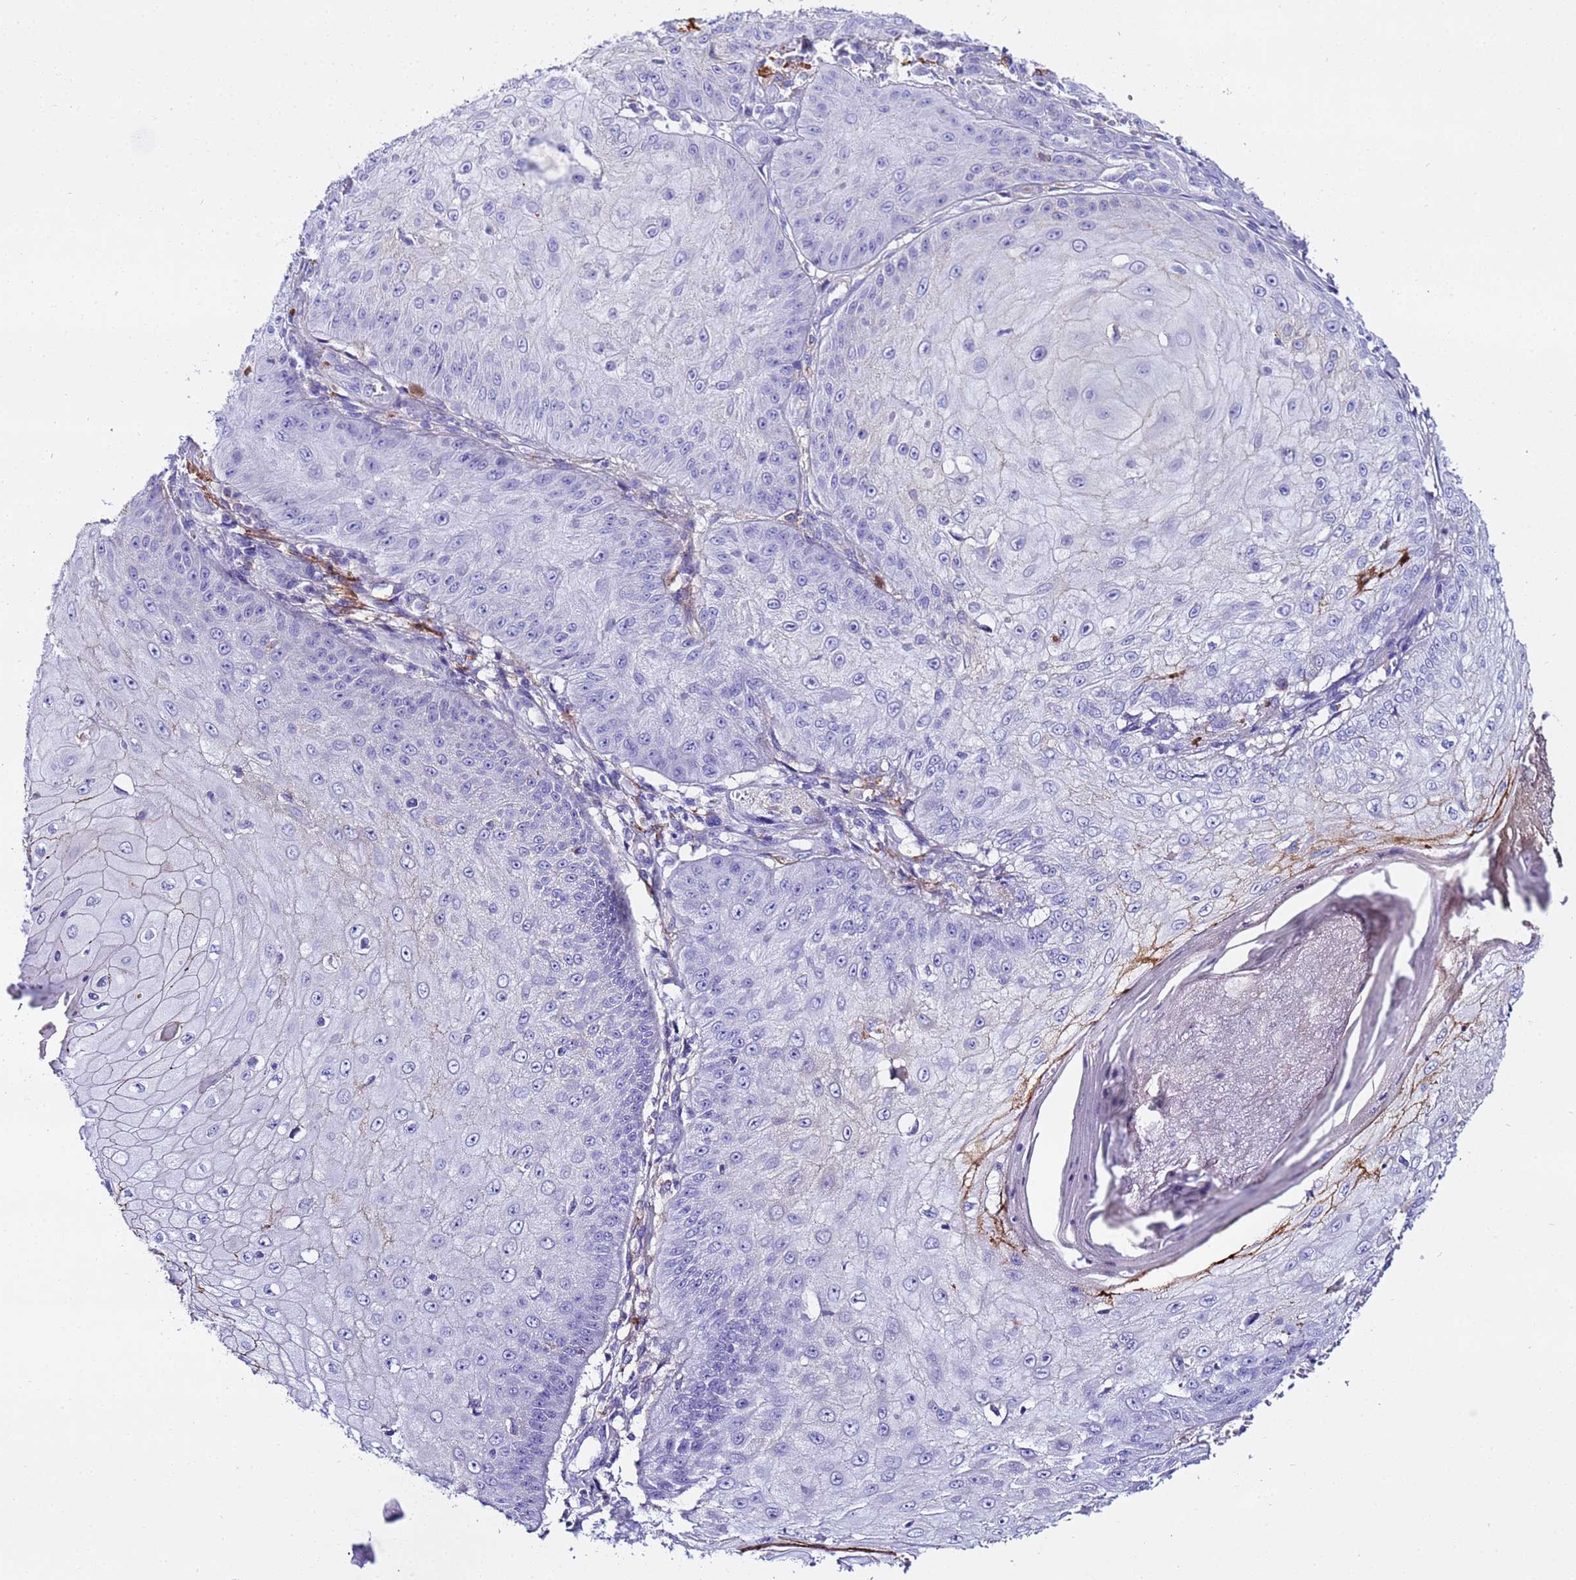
{"staining": {"intensity": "negative", "quantity": "none", "location": "none"}, "tissue": "skin cancer", "cell_type": "Tumor cells", "image_type": "cancer", "snomed": [{"axis": "morphology", "description": "Squamous cell carcinoma, NOS"}, {"axis": "topography", "description": "Skin"}], "caption": "Image shows no significant protein positivity in tumor cells of skin squamous cell carcinoma. (Stains: DAB (3,3'-diaminobenzidine) immunohistochemistry with hematoxylin counter stain, Microscopy: brightfield microscopy at high magnification).", "gene": "CFHR2", "patient": {"sex": "male", "age": 70}}